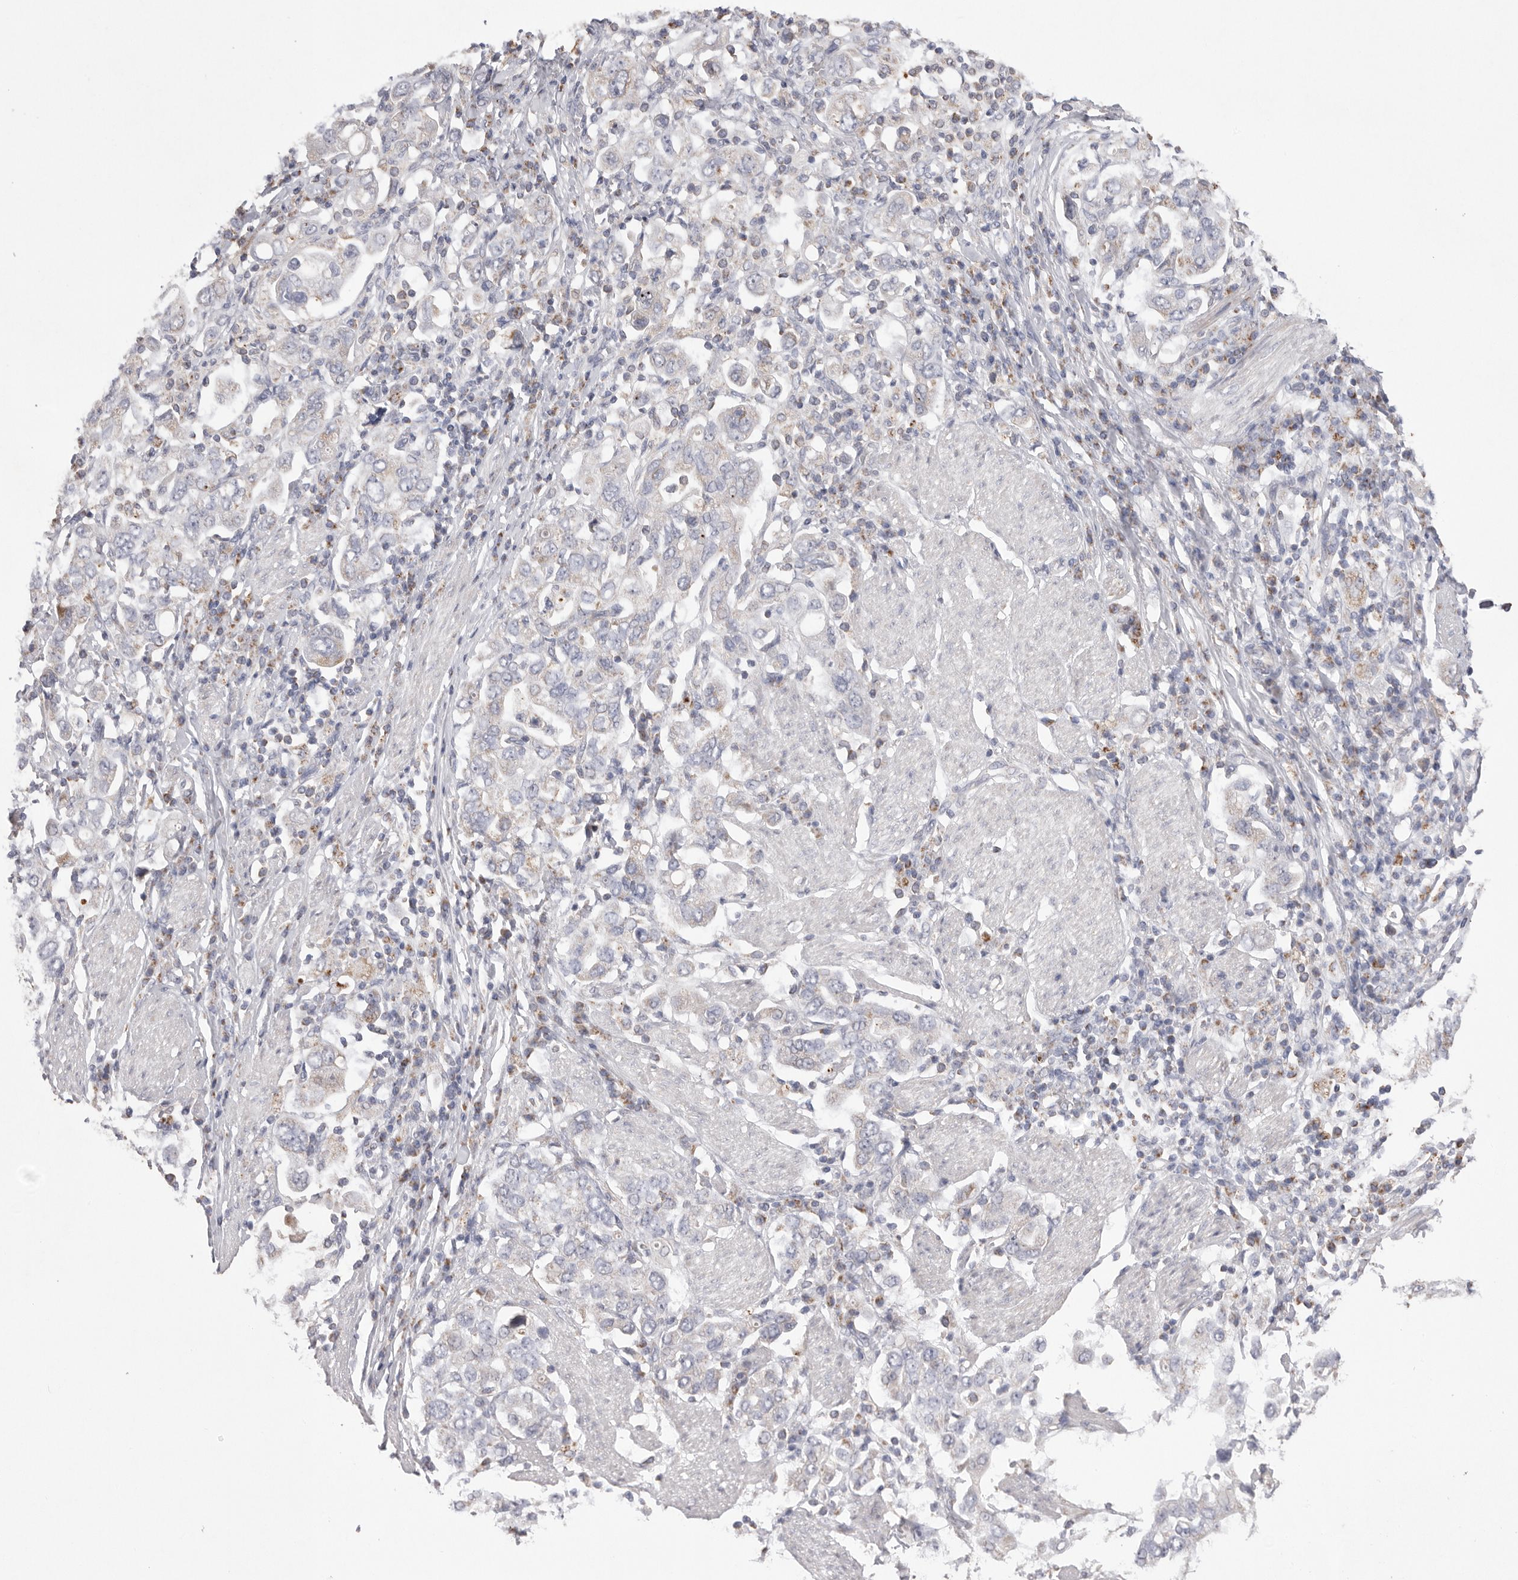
{"staining": {"intensity": "negative", "quantity": "none", "location": "none"}, "tissue": "stomach cancer", "cell_type": "Tumor cells", "image_type": "cancer", "snomed": [{"axis": "morphology", "description": "Adenocarcinoma, NOS"}, {"axis": "topography", "description": "Stomach, upper"}], "caption": "An immunohistochemistry photomicrograph of adenocarcinoma (stomach) is shown. There is no staining in tumor cells of adenocarcinoma (stomach).", "gene": "VDAC3", "patient": {"sex": "male", "age": 62}}